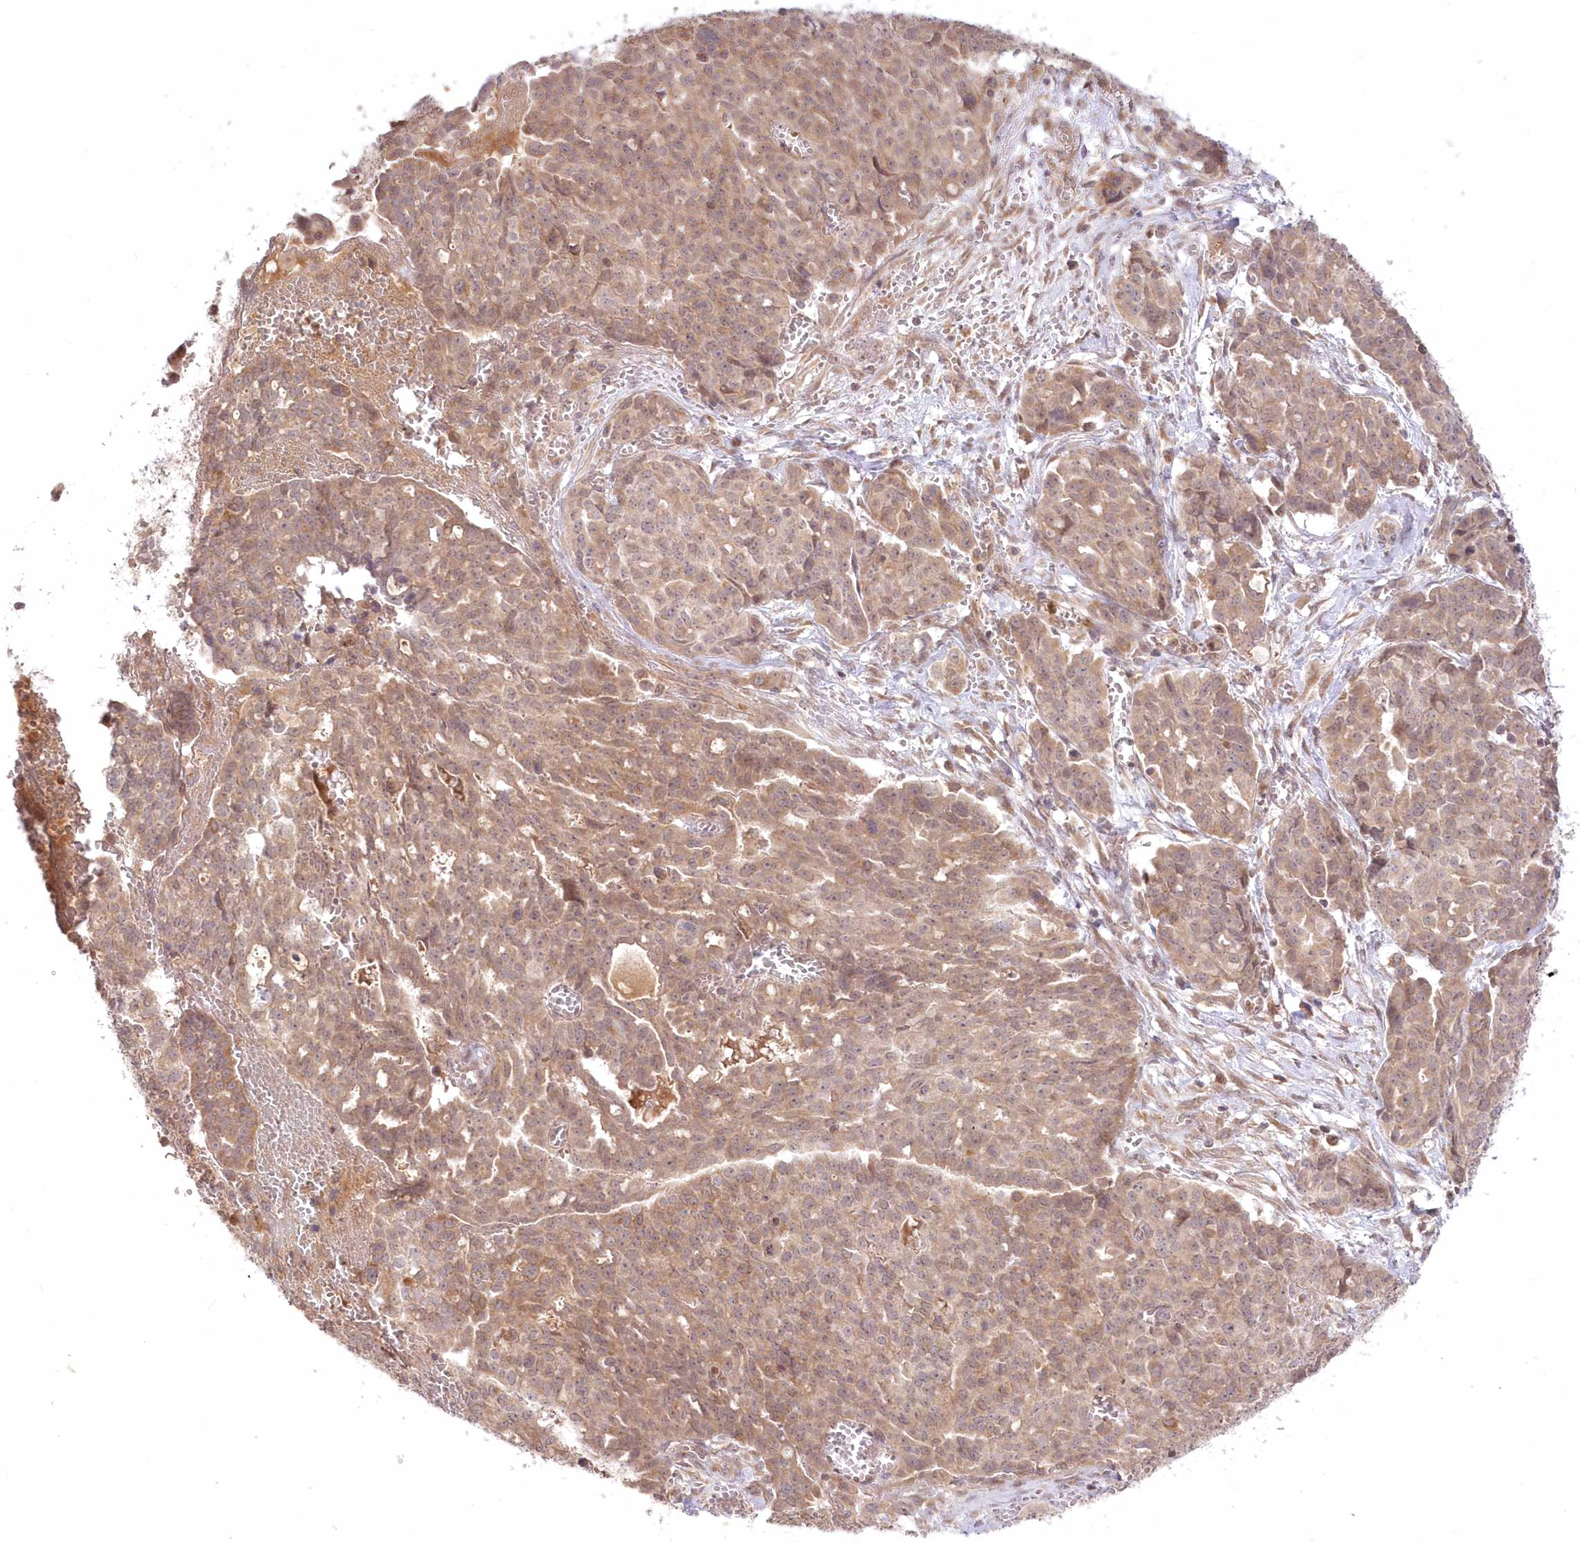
{"staining": {"intensity": "weak", "quantity": ">75%", "location": "cytoplasmic/membranous"}, "tissue": "ovarian cancer", "cell_type": "Tumor cells", "image_type": "cancer", "snomed": [{"axis": "morphology", "description": "Cystadenocarcinoma, serous, NOS"}, {"axis": "topography", "description": "Soft tissue"}, {"axis": "topography", "description": "Ovary"}], "caption": "A brown stain highlights weak cytoplasmic/membranous positivity of a protein in human ovarian cancer tumor cells.", "gene": "MTMR3", "patient": {"sex": "female", "age": 57}}